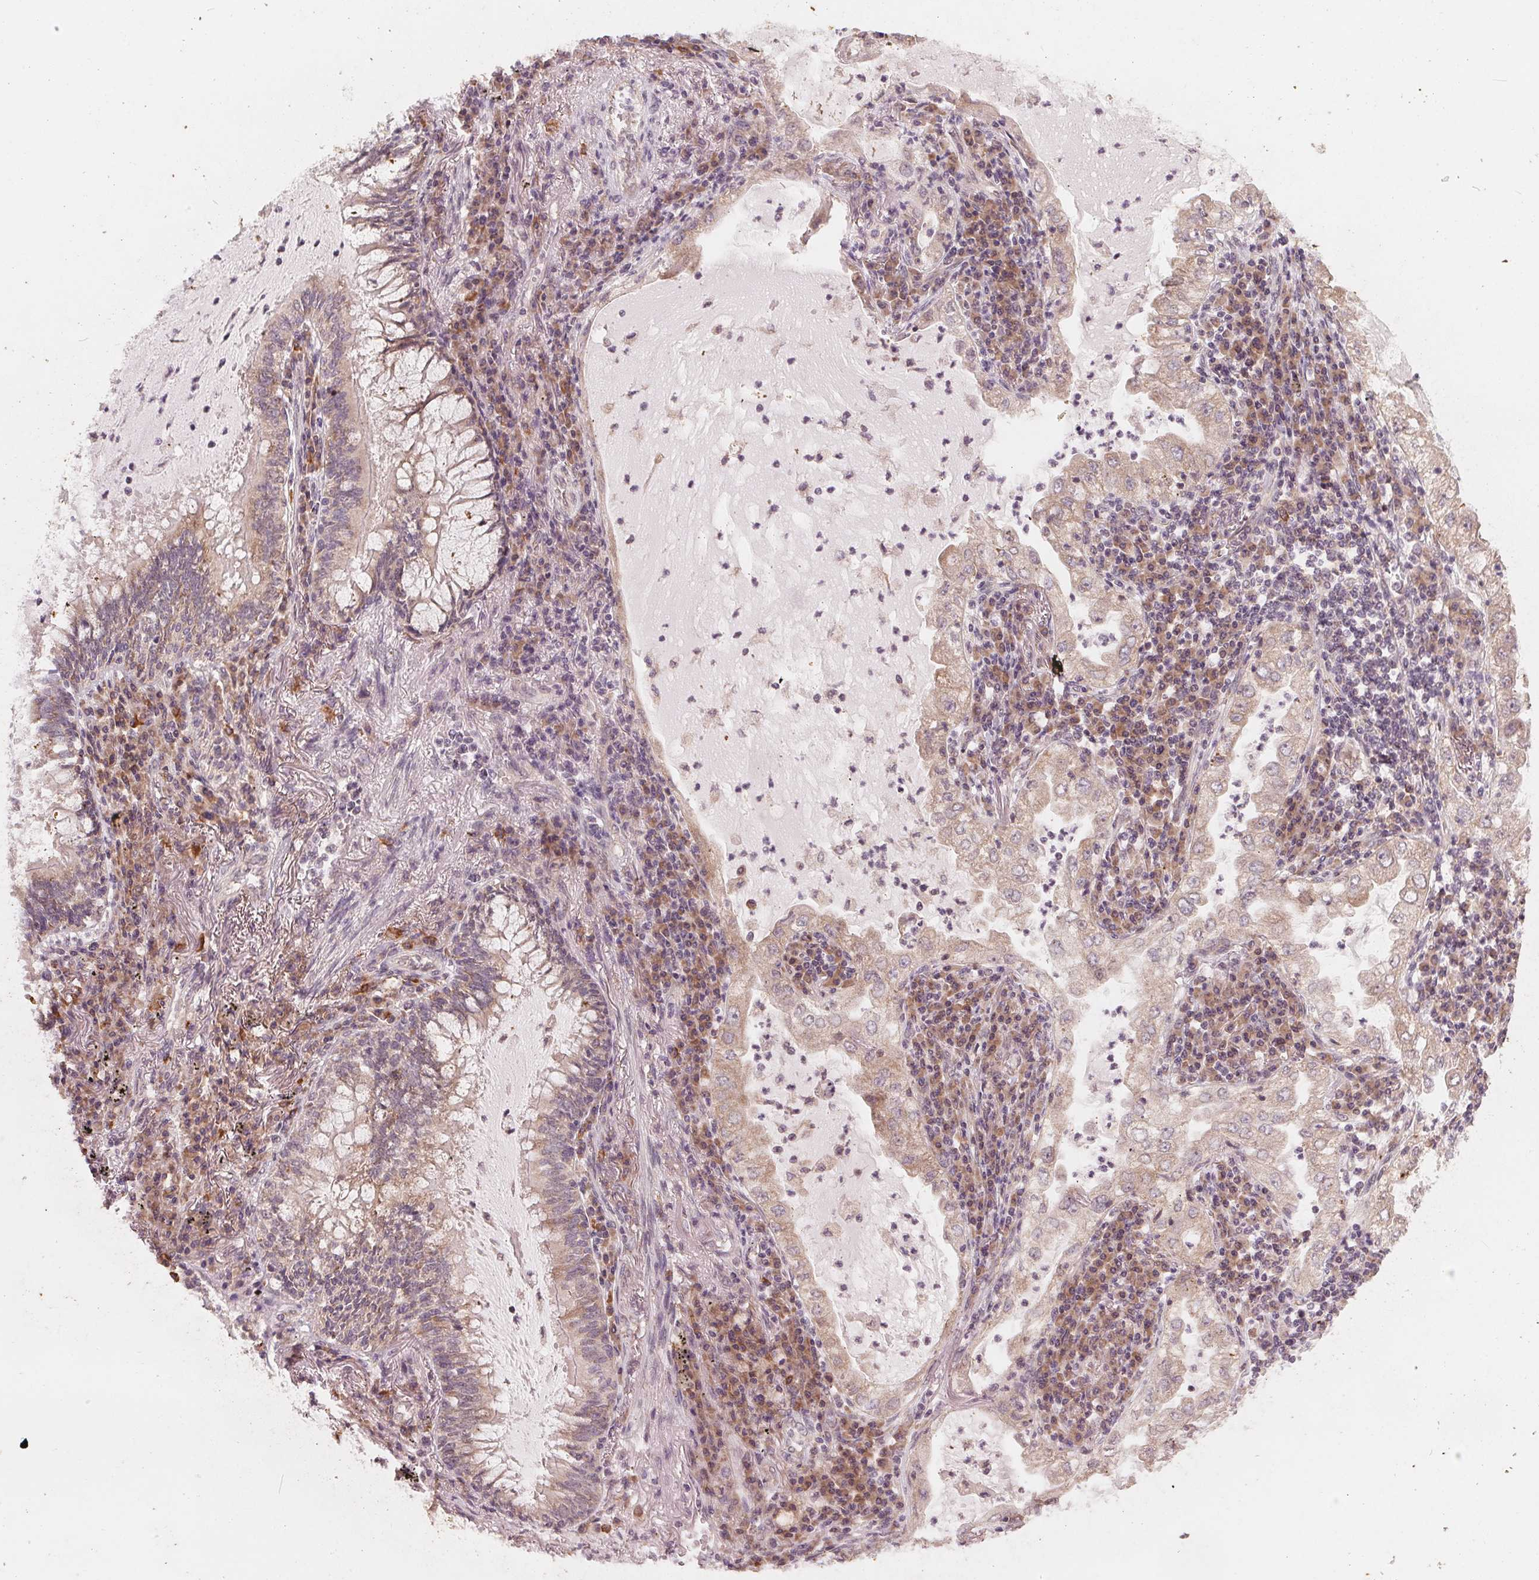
{"staining": {"intensity": "weak", "quantity": ">75%", "location": "cytoplasmic/membranous"}, "tissue": "lung cancer", "cell_type": "Tumor cells", "image_type": "cancer", "snomed": [{"axis": "morphology", "description": "Adenocarcinoma, NOS"}, {"axis": "topography", "description": "Lung"}], "caption": "The photomicrograph reveals immunohistochemical staining of lung cancer (adenocarcinoma). There is weak cytoplasmic/membranous staining is appreciated in about >75% of tumor cells.", "gene": "GIGYF2", "patient": {"sex": "female", "age": 73}}